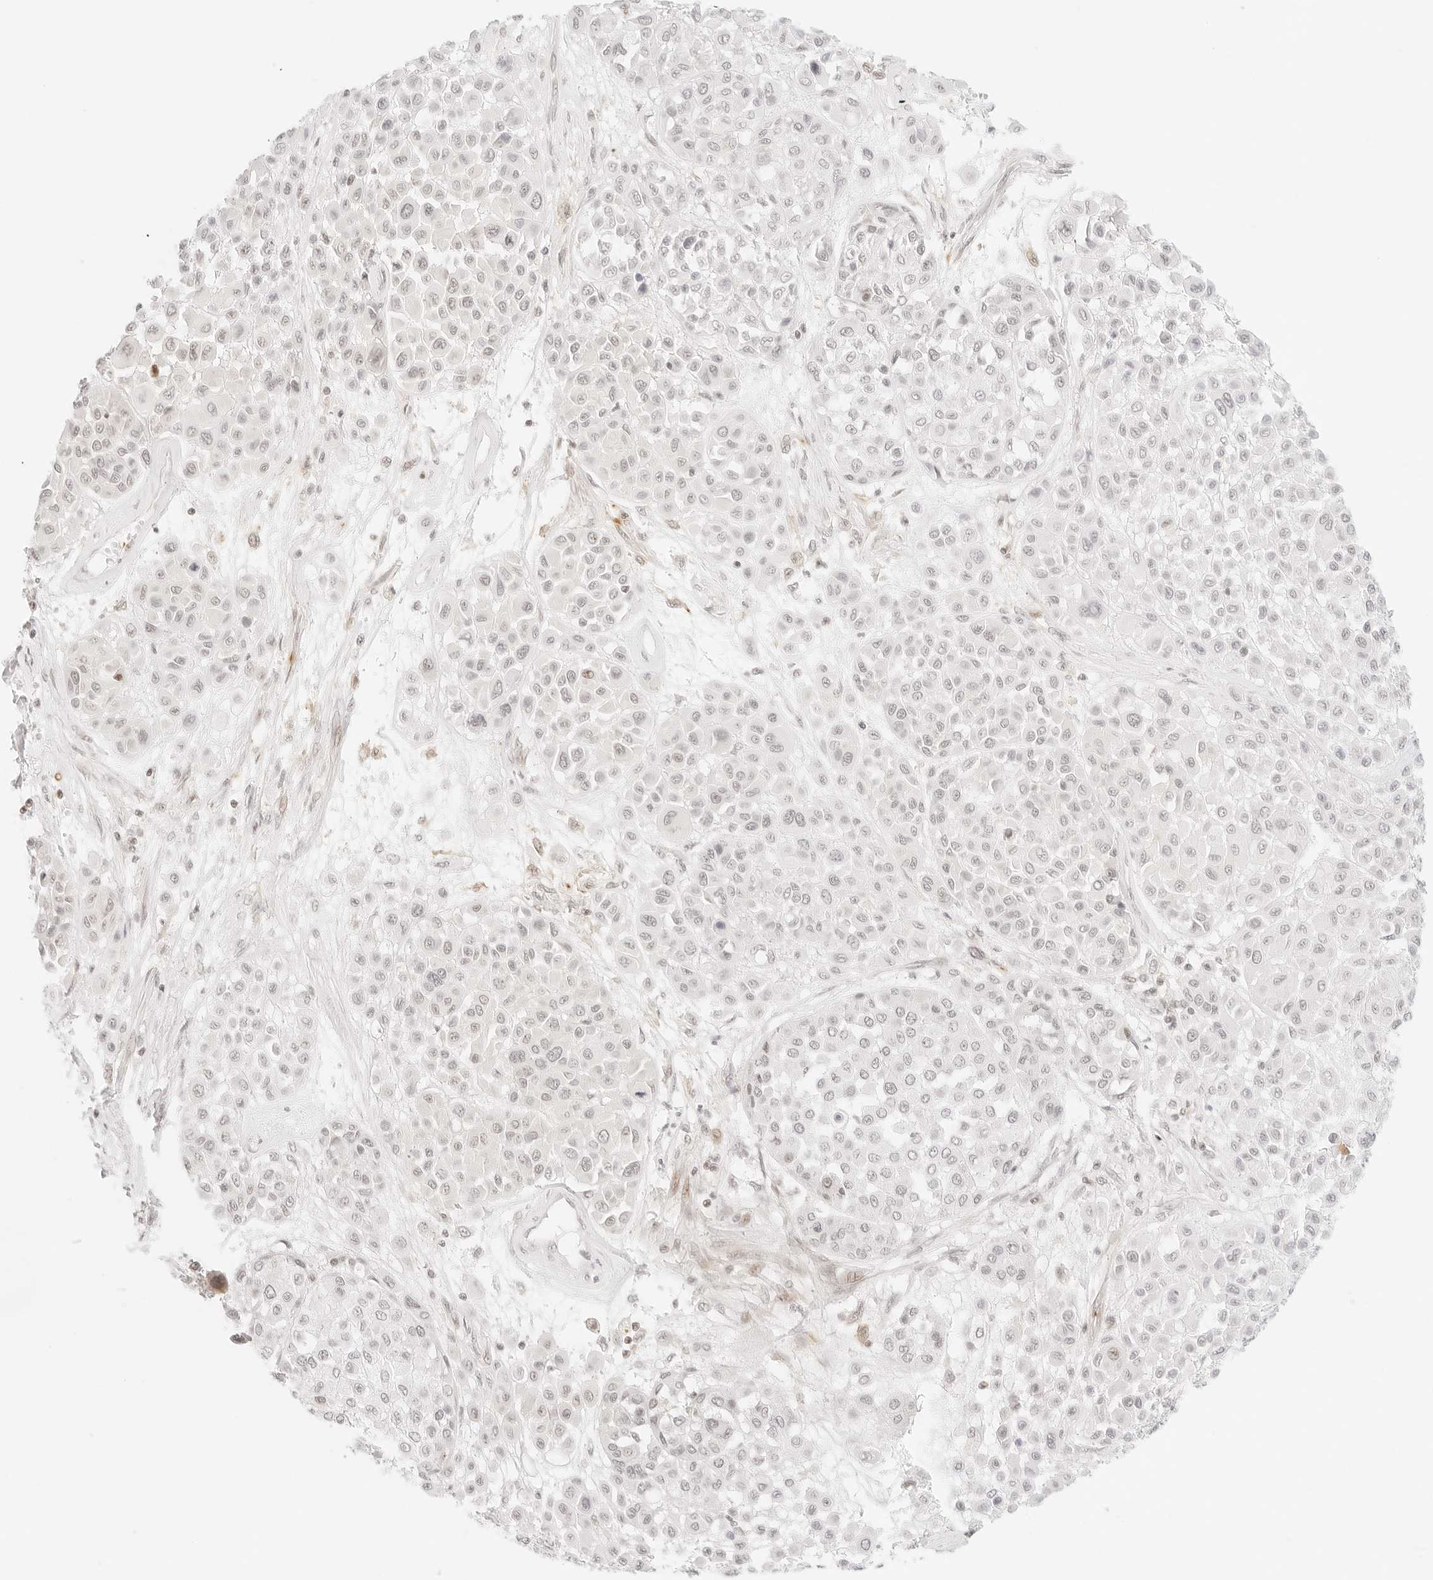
{"staining": {"intensity": "negative", "quantity": "none", "location": "none"}, "tissue": "melanoma", "cell_type": "Tumor cells", "image_type": "cancer", "snomed": [{"axis": "morphology", "description": "Malignant melanoma, Metastatic site"}, {"axis": "topography", "description": "Soft tissue"}], "caption": "An immunohistochemistry (IHC) micrograph of malignant melanoma (metastatic site) is shown. There is no staining in tumor cells of malignant melanoma (metastatic site).", "gene": "GNAS", "patient": {"sex": "male", "age": 41}}